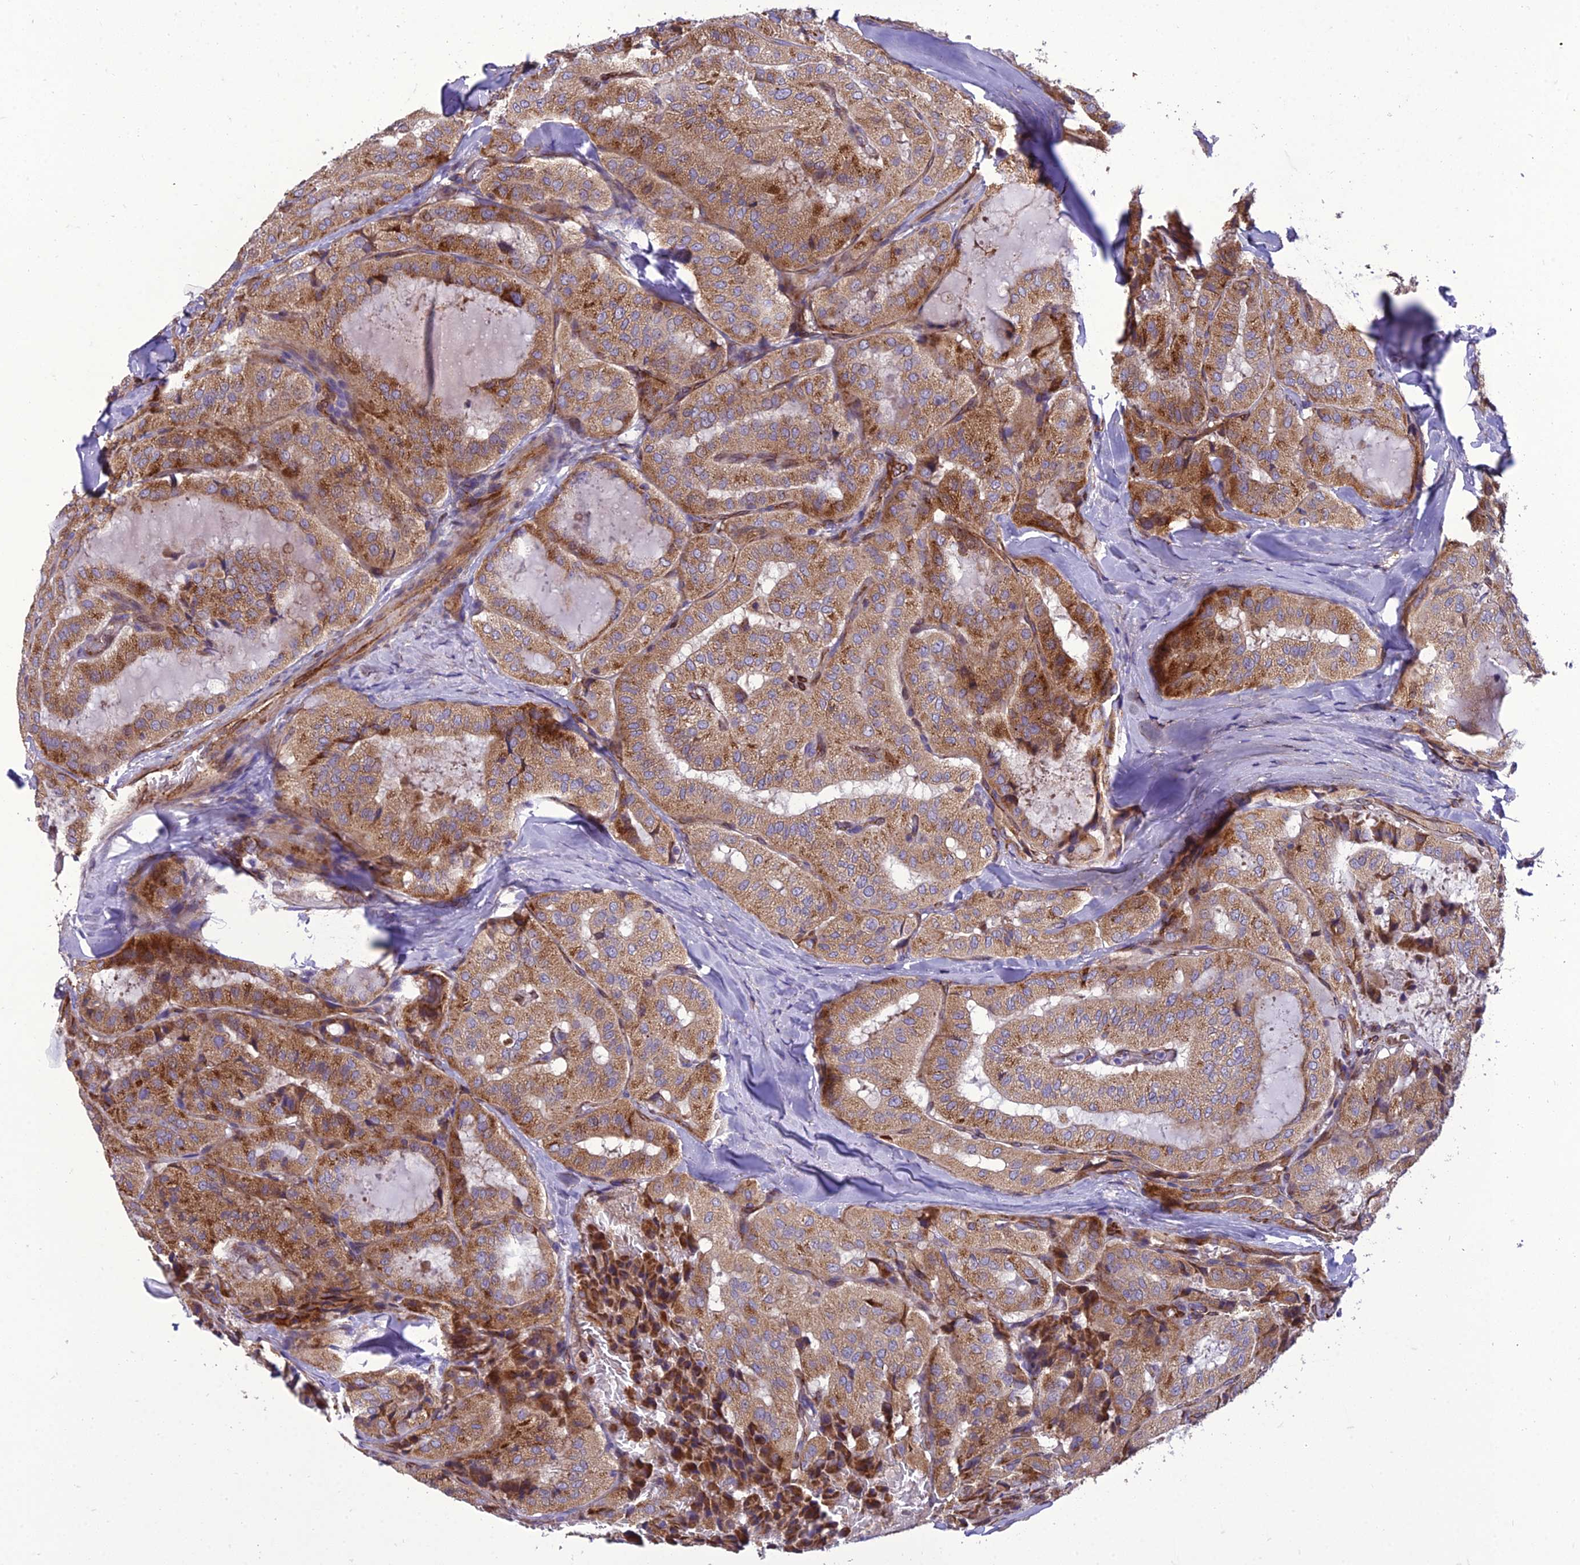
{"staining": {"intensity": "moderate", "quantity": ">75%", "location": "cytoplasmic/membranous"}, "tissue": "thyroid cancer", "cell_type": "Tumor cells", "image_type": "cancer", "snomed": [{"axis": "morphology", "description": "Normal tissue, NOS"}, {"axis": "morphology", "description": "Papillary adenocarcinoma, NOS"}, {"axis": "topography", "description": "Thyroid gland"}], "caption": "Brown immunohistochemical staining in human thyroid papillary adenocarcinoma reveals moderate cytoplasmic/membranous positivity in approximately >75% of tumor cells.", "gene": "GIMAP1", "patient": {"sex": "female", "age": 59}}